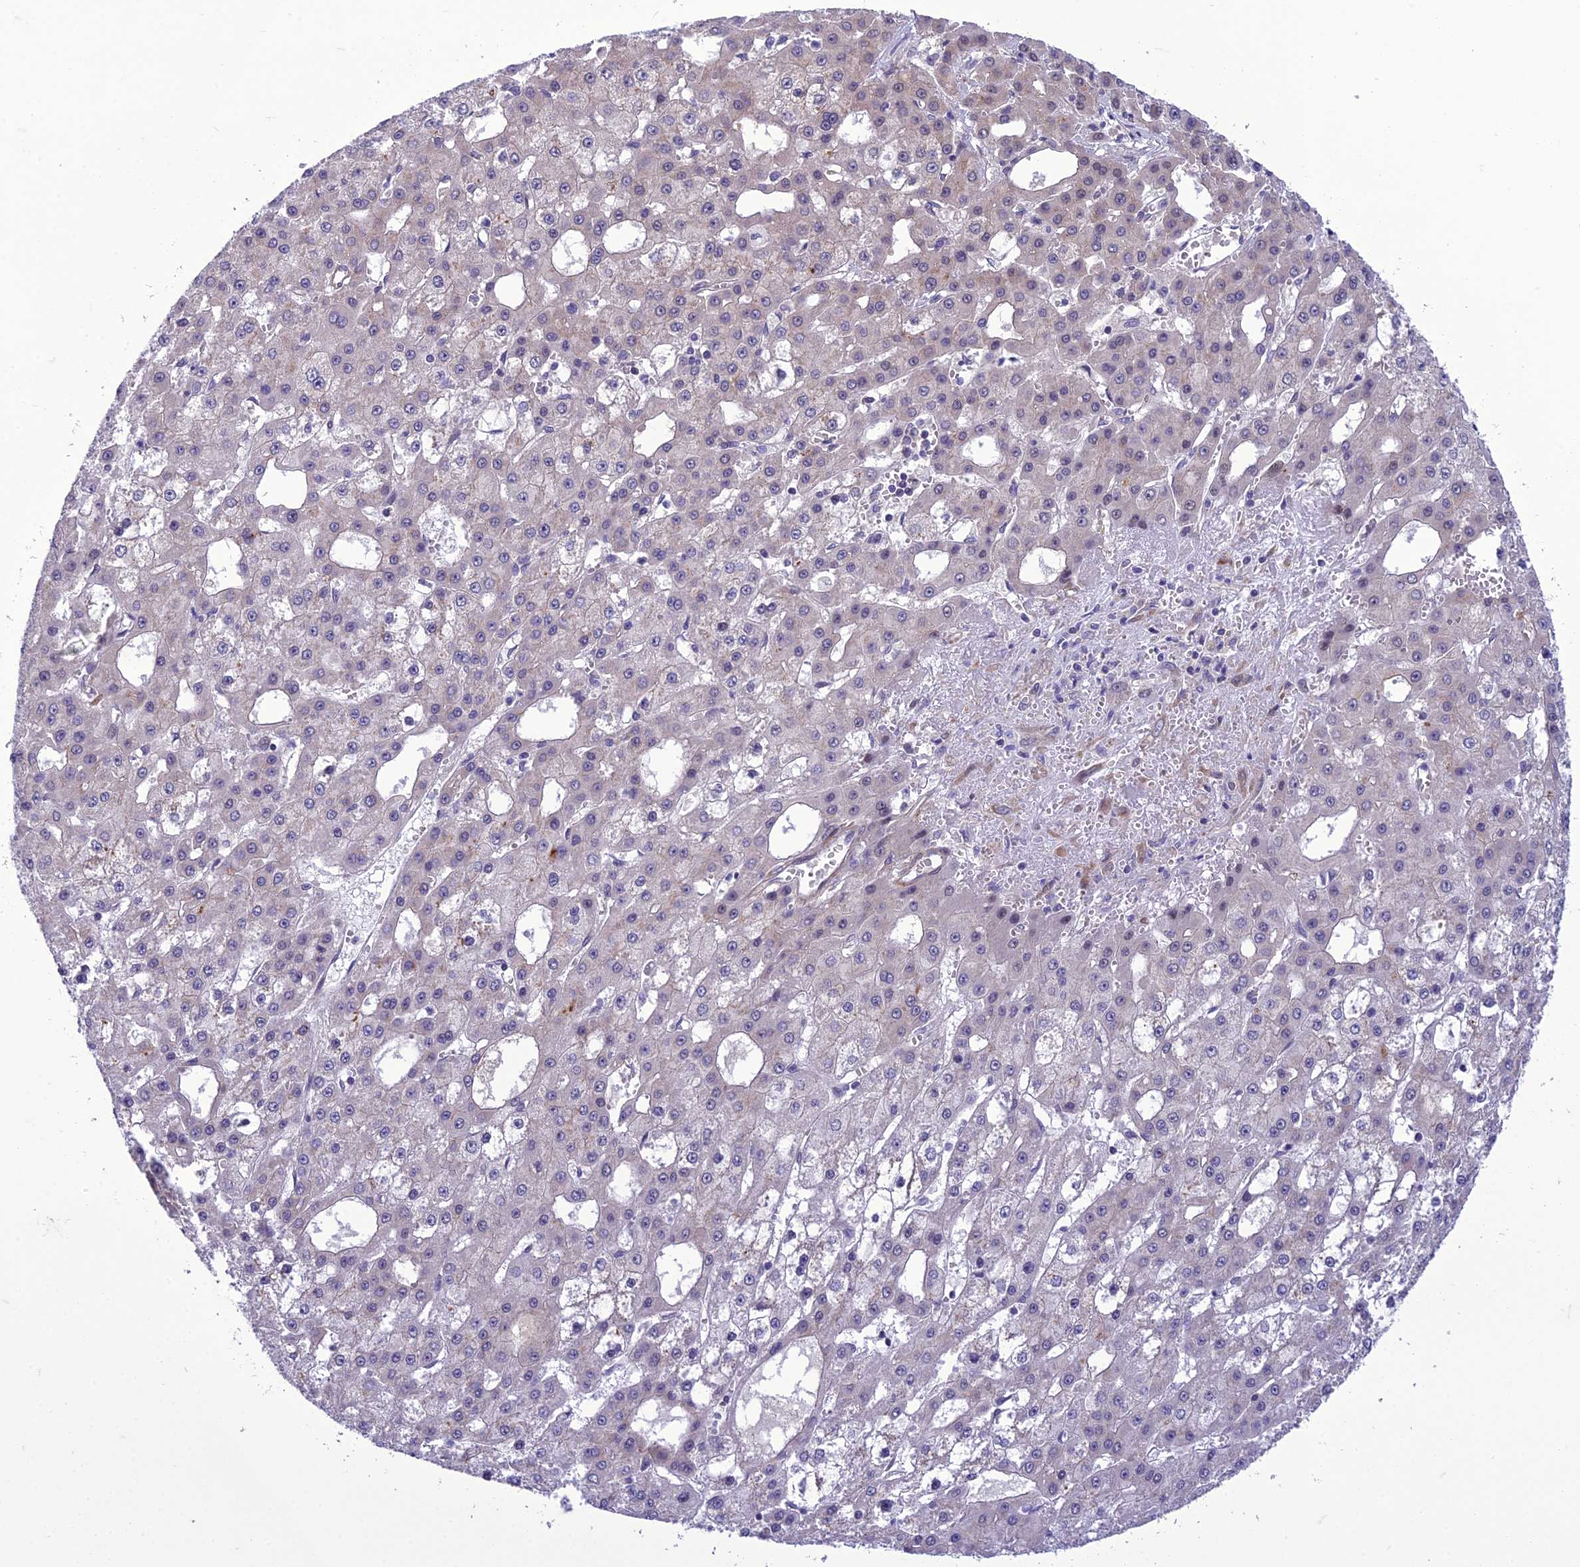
{"staining": {"intensity": "negative", "quantity": "none", "location": "none"}, "tissue": "liver cancer", "cell_type": "Tumor cells", "image_type": "cancer", "snomed": [{"axis": "morphology", "description": "Carcinoma, Hepatocellular, NOS"}, {"axis": "topography", "description": "Liver"}], "caption": "This is an immunohistochemistry histopathology image of human liver hepatocellular carcinoma. There is no expression in tumor cells.", "gene": "GAB4", "patient": {"sex": "male", "age": 47}}